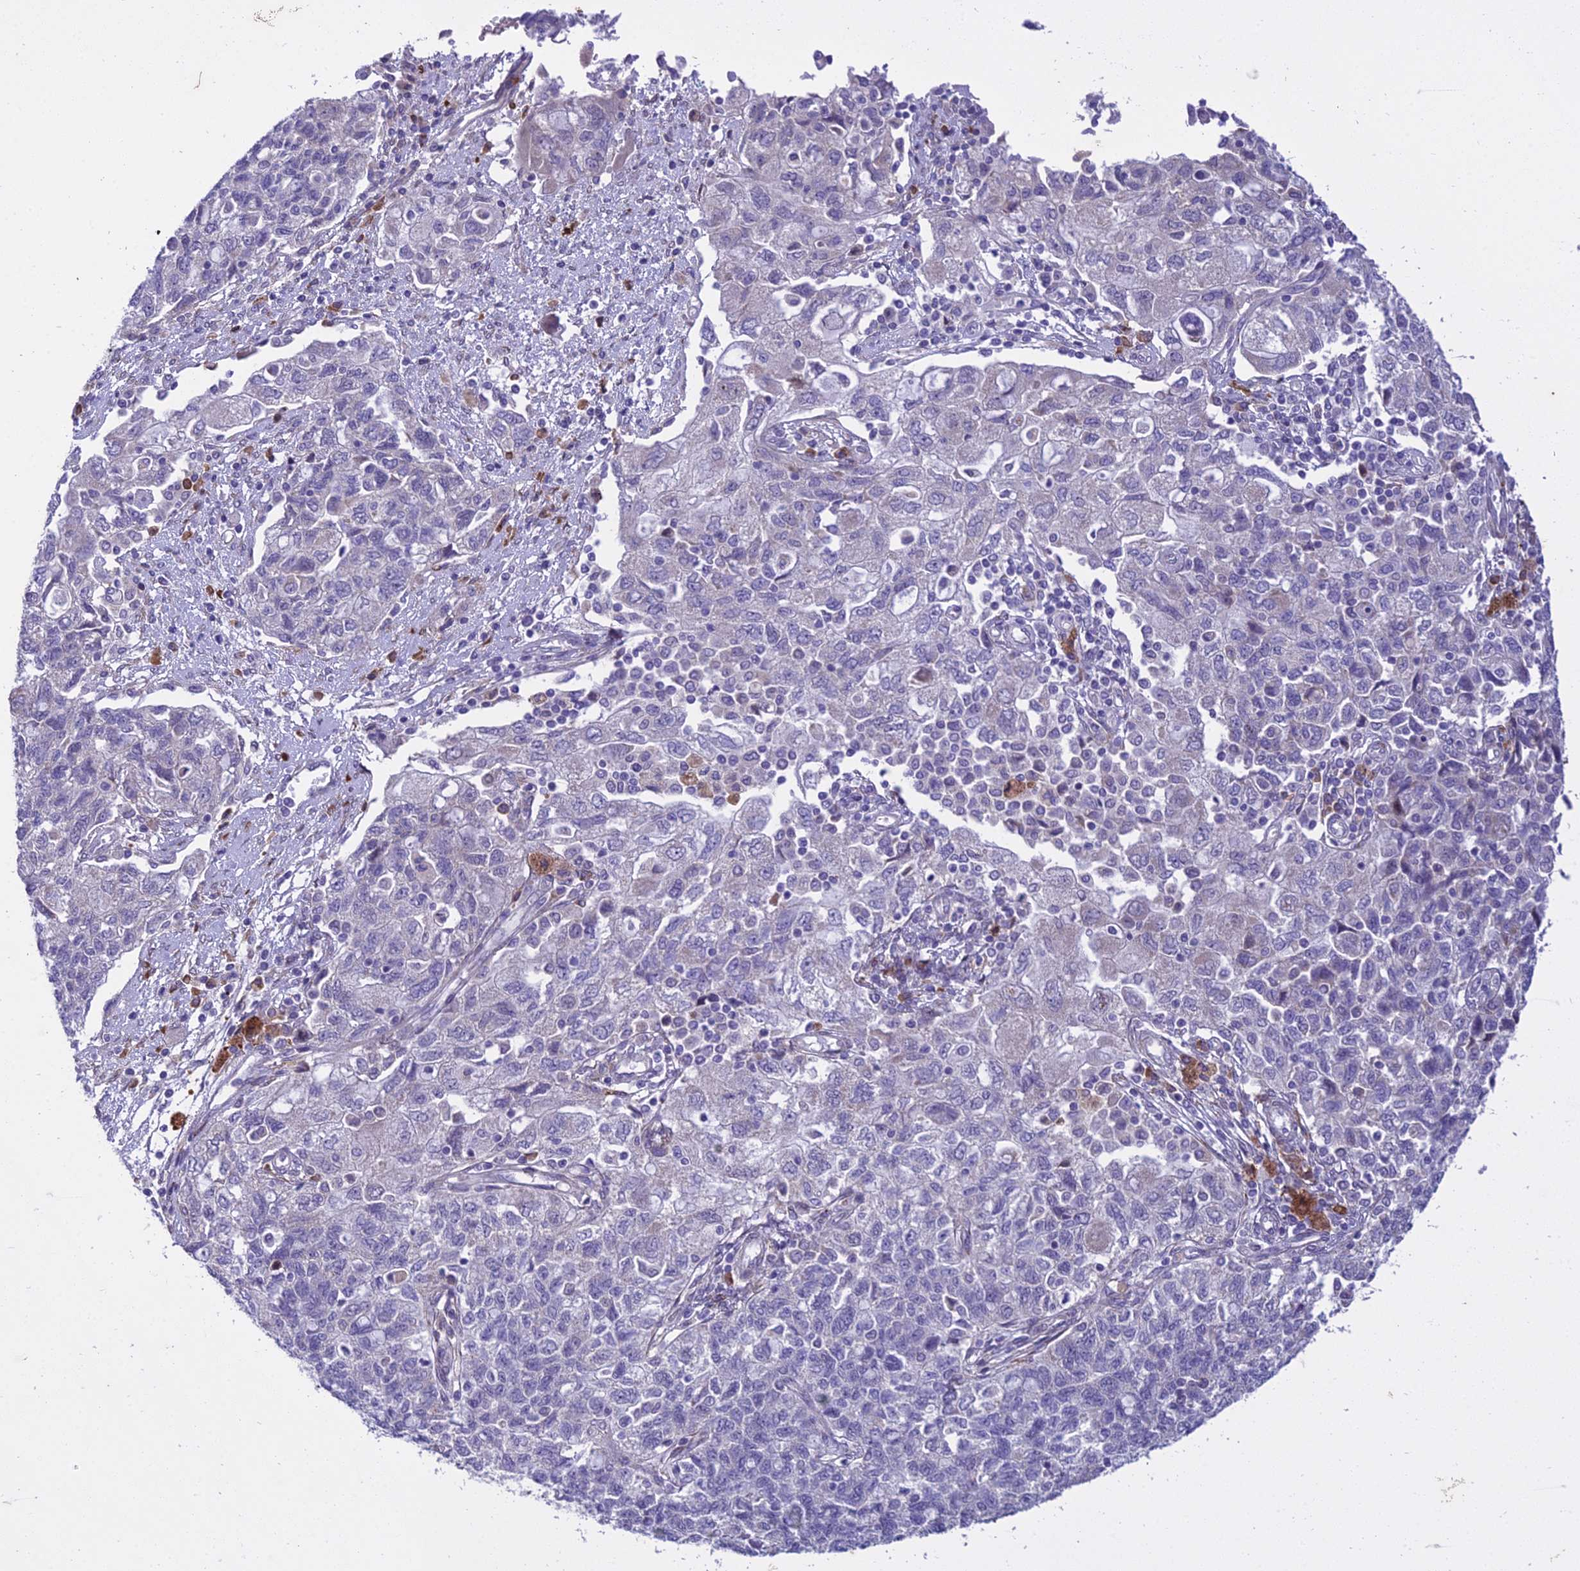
{"staining": {"intensity": "negative", "quantity": "none", "location": "none"}, "tissue": "ovarian cancer", "cell_type": "Tumor cells", "image_type": "cancer", "snomed": [{"axis": "morphology", "description": "Carcinoma, NOS"}, {"axis": "morphology", "description": "Cystadenocarcinoma, serous, NOS"}, {"axis": "topography", "description": "Ovary"}], "caption": "DAB immunohistochemical staining of ovarian cancer (carcinoma) reveals no significant positivity in tumor cells.", "gene": "NEURL2", "patient": {"sex": "female", "age": 69}}